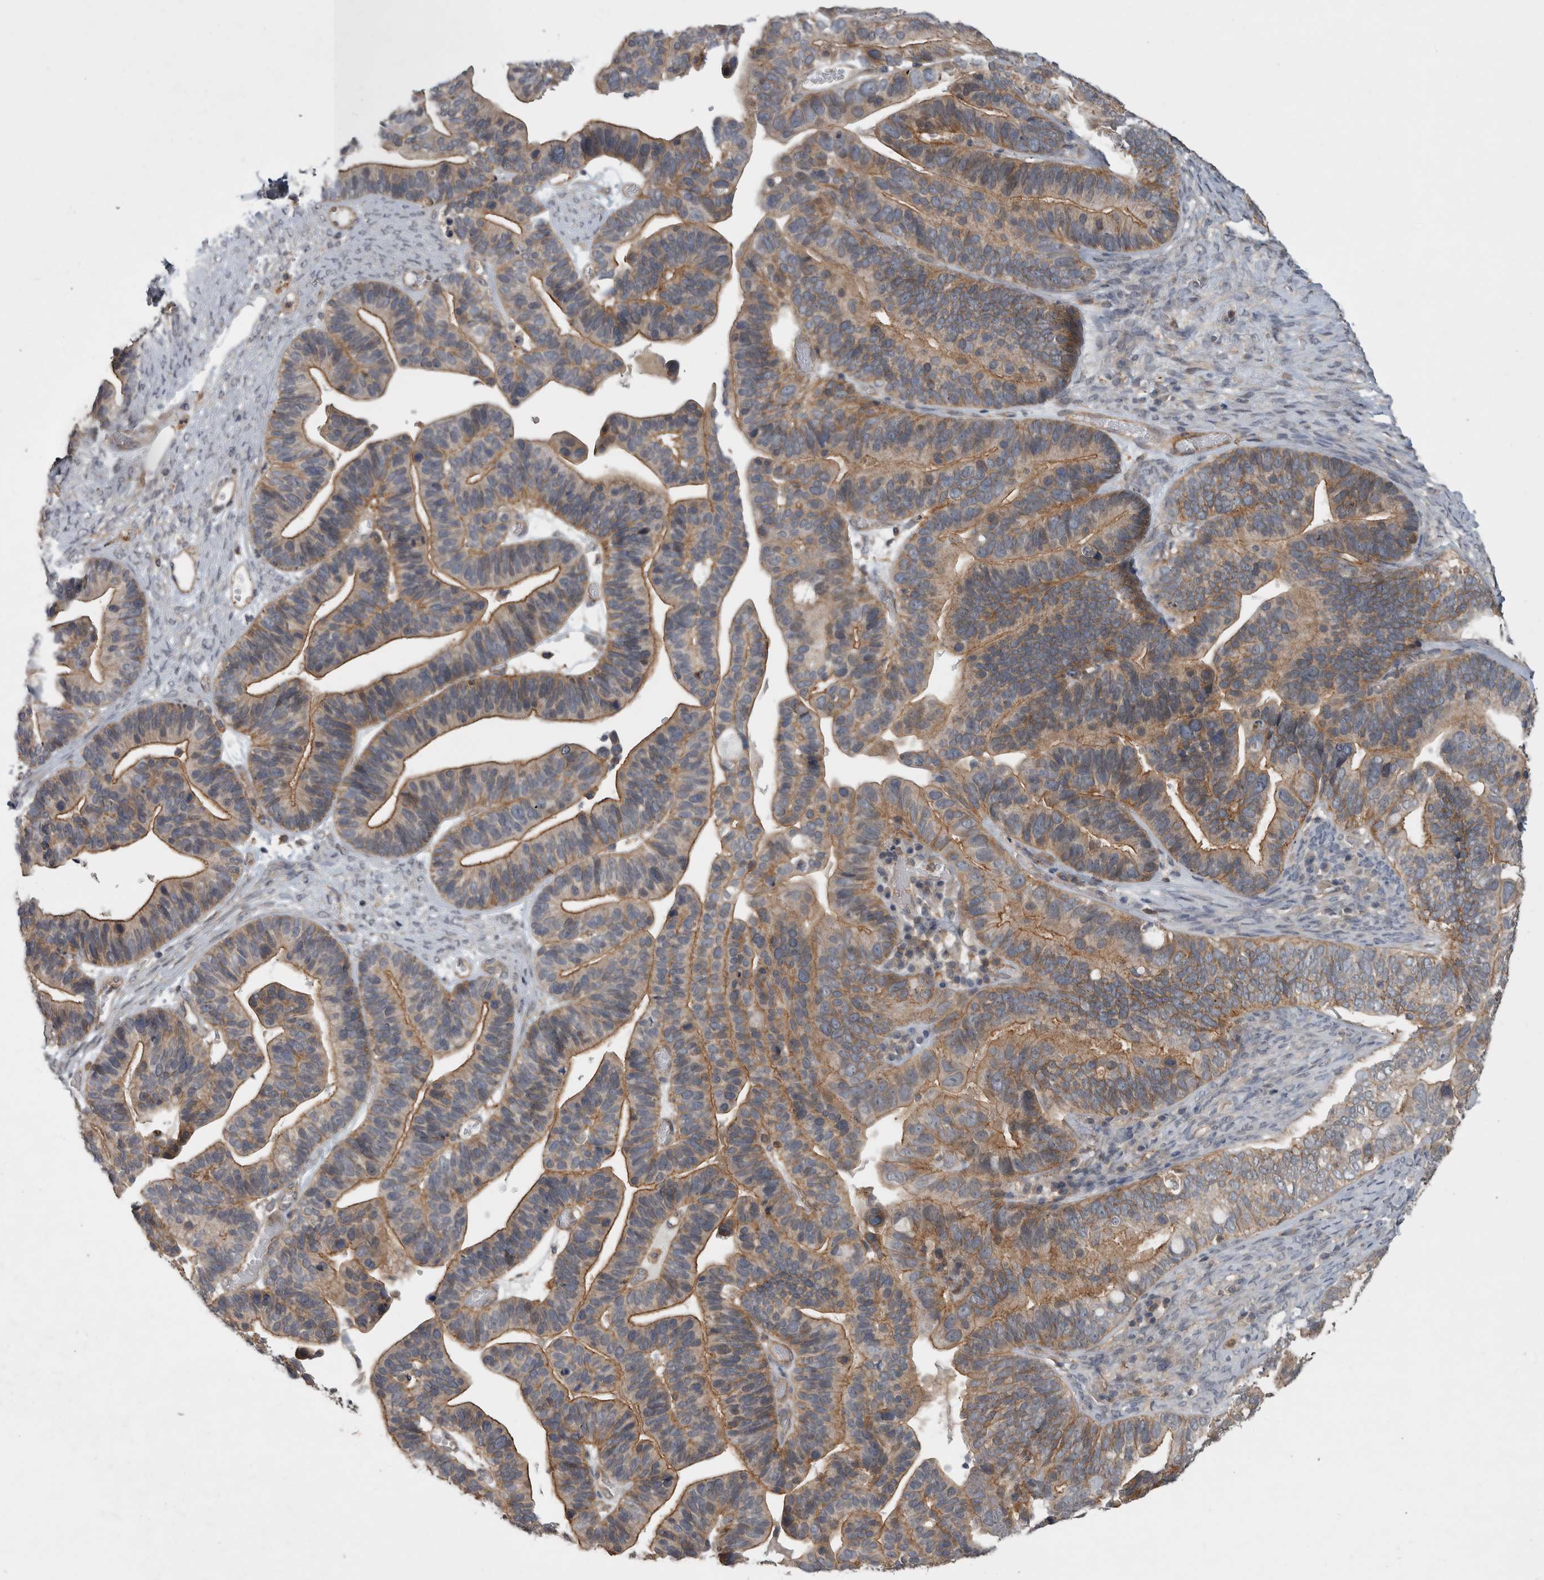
{"staining": {"intensity": "moderate", "quantity": "25%-75%", "location": "cytoplasmic/membranous"}, "tissue": "ovarian cancer", "cell_type": "Tumor cells", "image_type": "cancer", "snomed": [{"axis": "morphology", "description": "Cystadenocarcinoma, serous, NOS"}, {"axis": "topography", "description": "Ovary"}], "caption": "Moderate cytoplasmic/membranous positivity is seen in about 25%-75% of tumor cells in ovarian cancer (serous cystadenocarcinoma).", "gene": "SPATA48", "patient": {"sex": "female", "age": 56}}